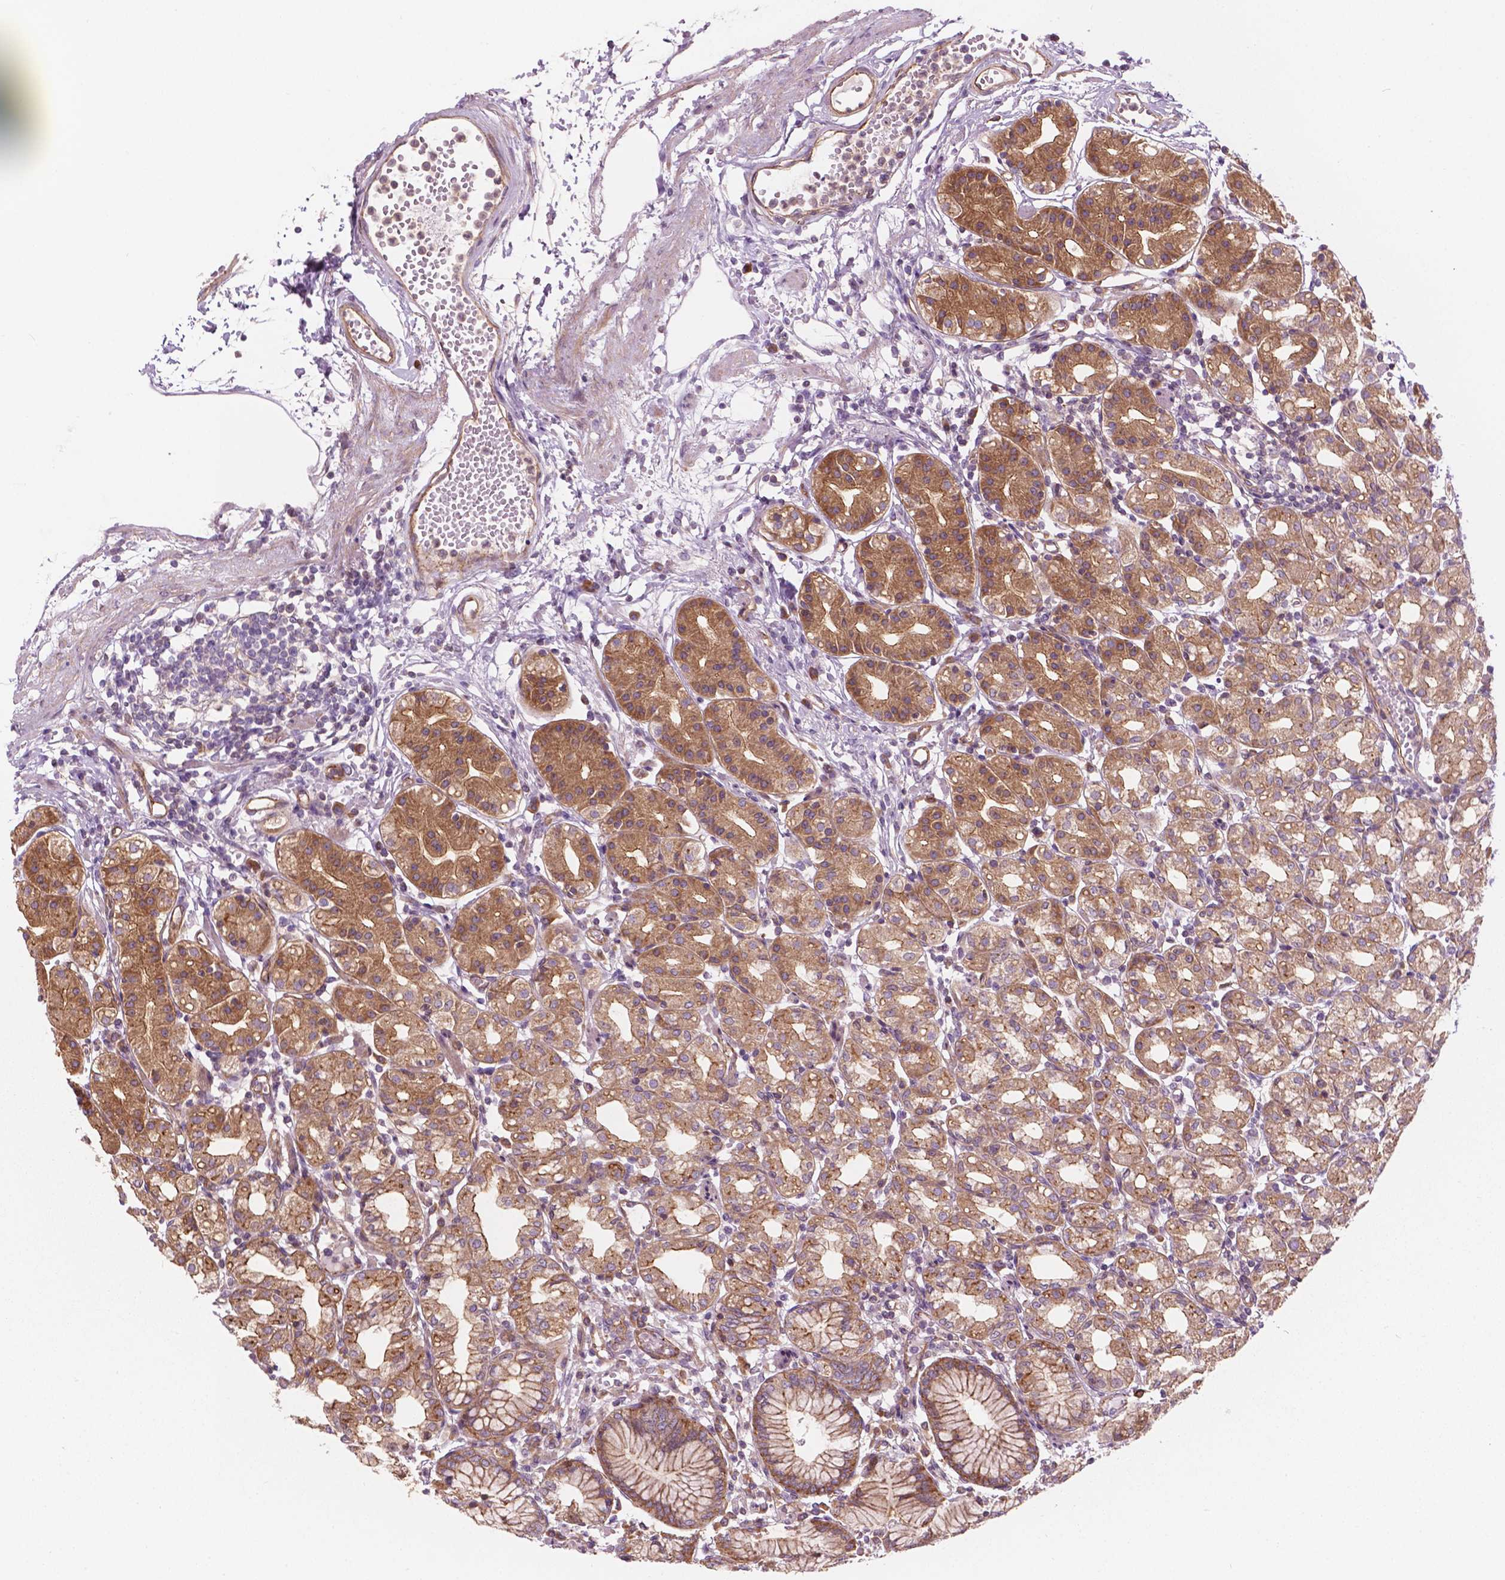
{"staining": {"intensity": "moderate", "quantity": ">75%", "location": "cytoplasmic/membranous"}, "tissue": "stomach", "cell_type": "Glandular cells", "image_type": "normal", "snomed": [{"axis": "morphology", "description": "Normal tissue, NOS"}, {"axis": "topography", "description": "Skeletal muscle"}, {"axis": "topography", "description": "Stomach"}], "caption": "Immunohistochemical staining of unremarkable human stomach displays >75% levels of moderate cytoplasmic/membranous protein staining in approximately >75% of glandular cells.", "gene": "SURF4", "patient": {"sex": "female", "age": 57}}